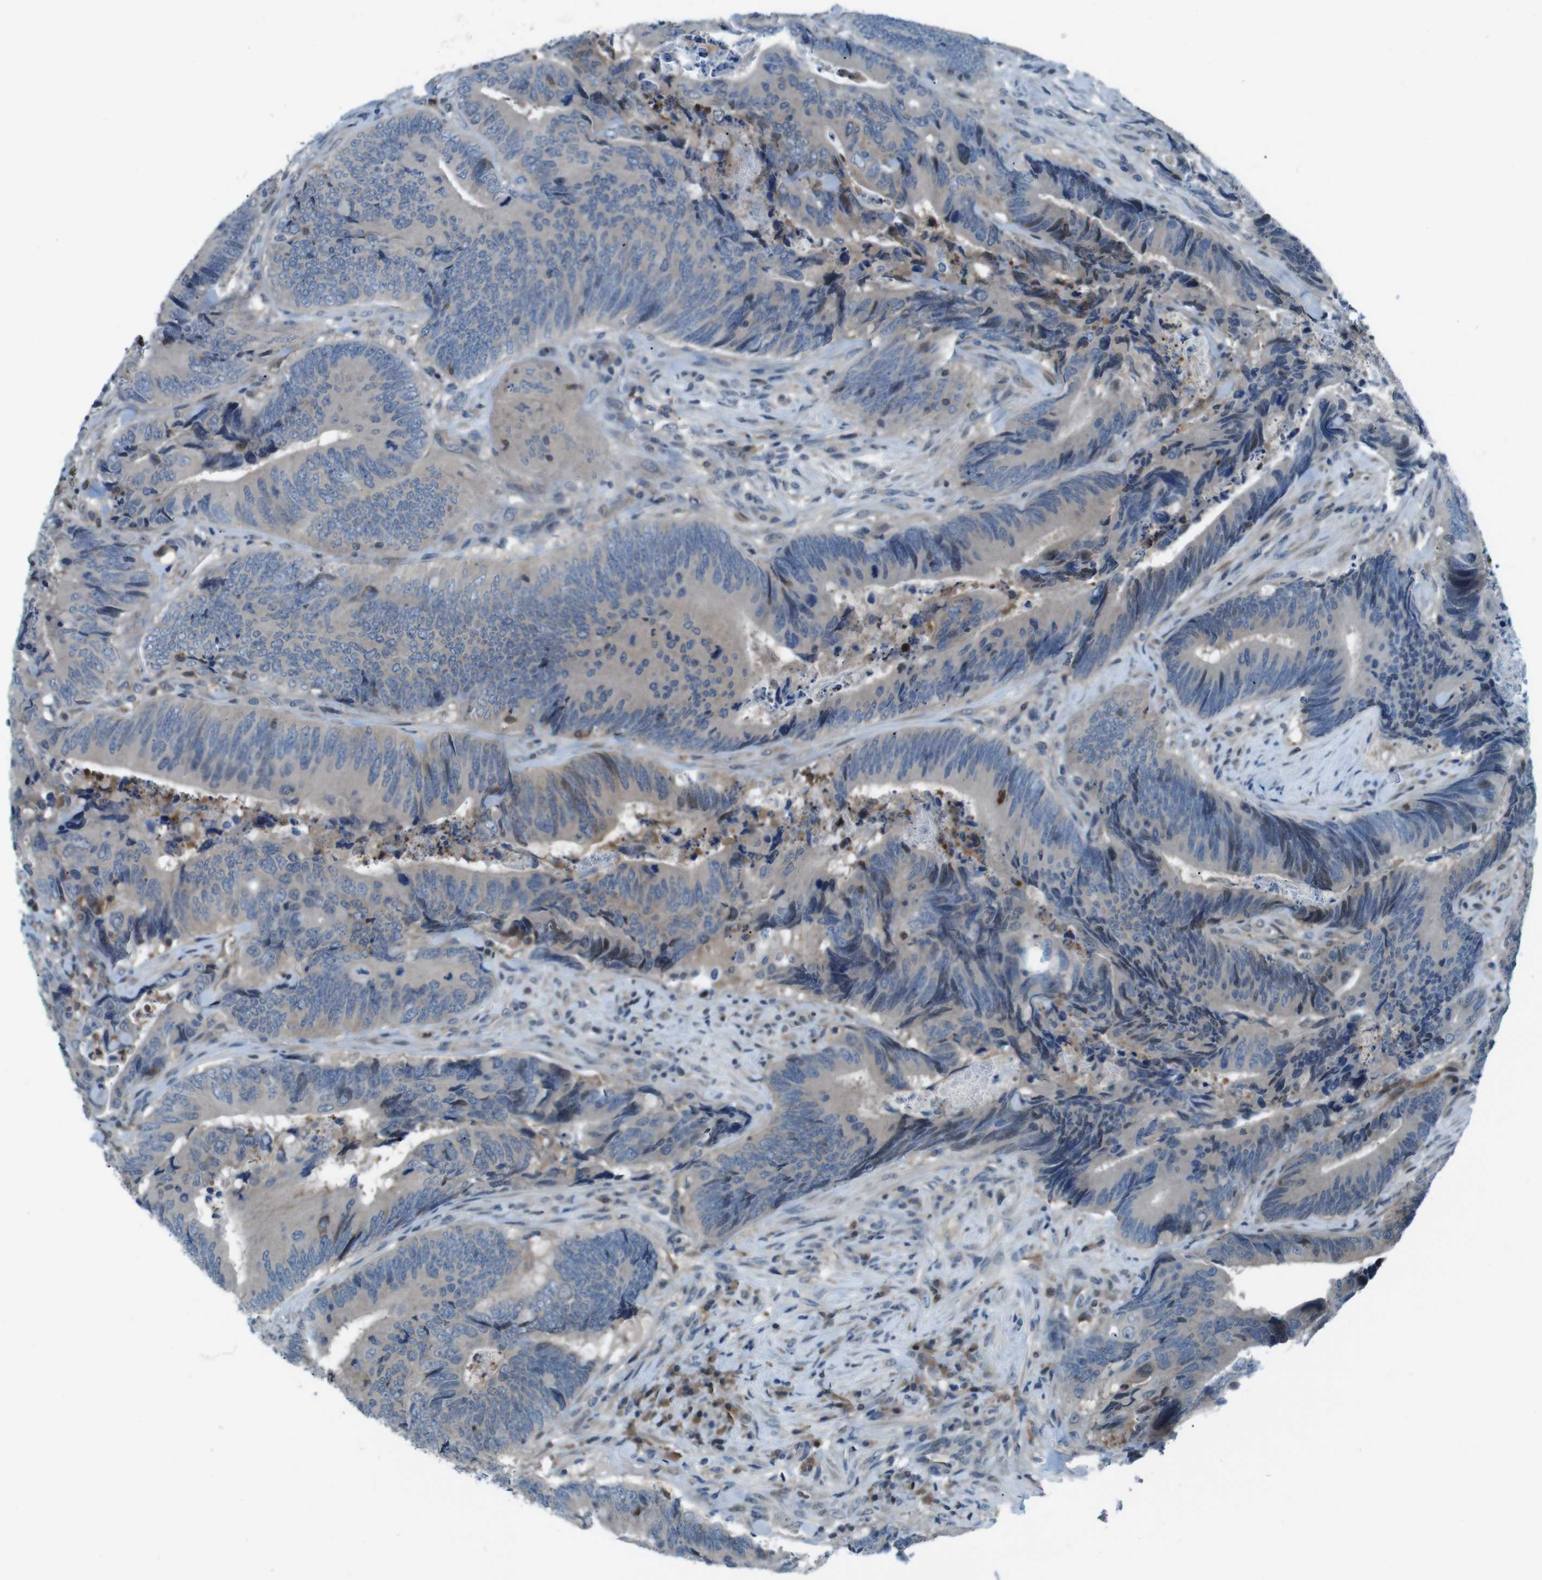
{"staining": {"intensity": "weak", "quantity": "<25%", "location": "cytoplasmic/membranous"}, "tissue": "colorectal cancer", "cell_type": "Tumor cells", "image_type": "cancer", "snomed": [{"axis": "morphology", "description": "Normal tissue, NOS"}, {"axis": "morphology", "description": "Adenocarcinoma, NOS"}, {"axis": "topography", "description": "Colon"}], "caption": "DAB (3,3'-diaminobenzidine) immunohistochemical staining of colorectal cancer (adenocarcinoma) shows no significant staining in tumor cells.", "gene": "NANOS2", "patient": {"sex": "male", "age": 56}}